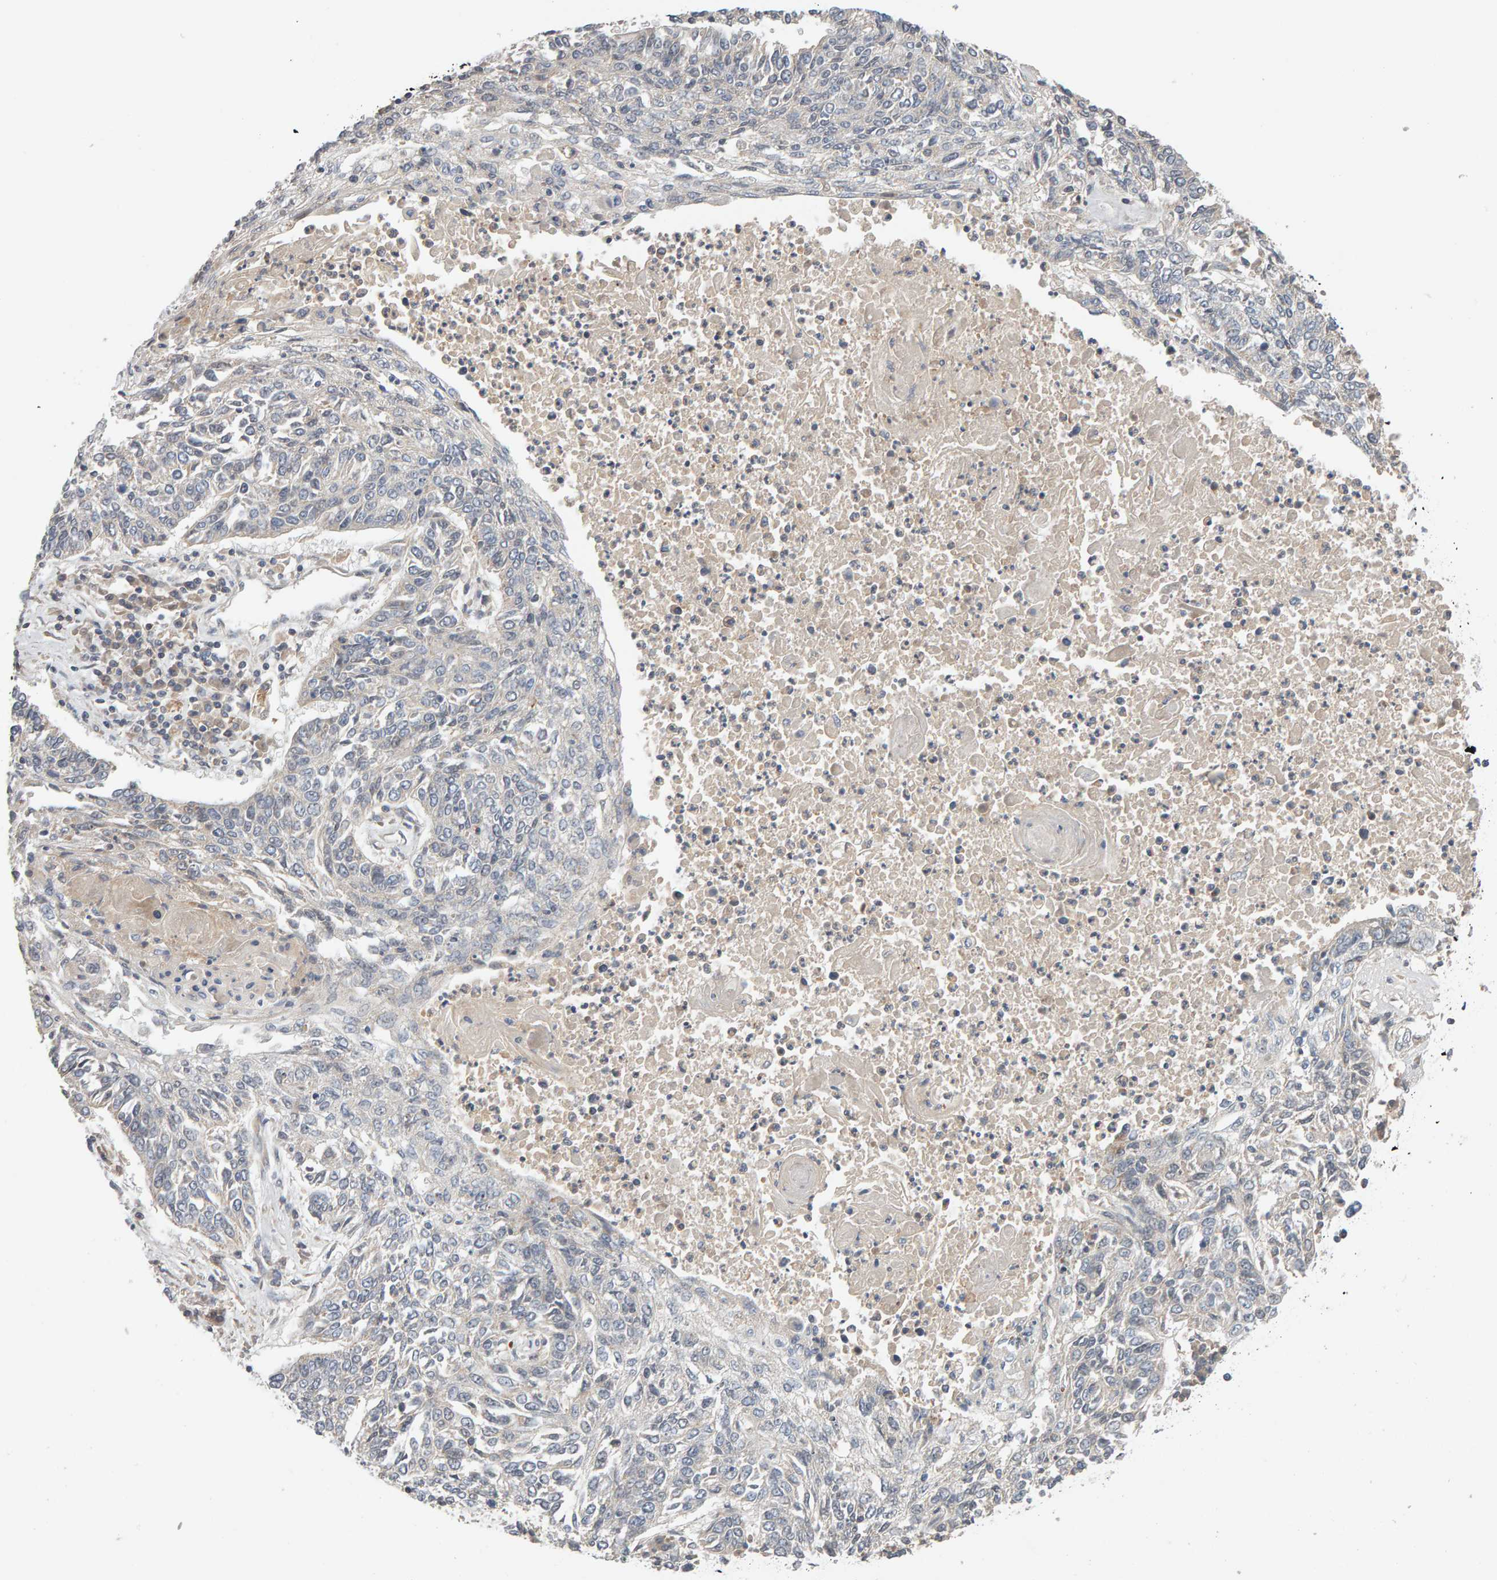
{"staining": {"intensity": "negative", "quantity": "none", "location": "none"}, "tissue": "lung cancer", "cell_type": "Tumor cells", "image_type": "cancer", "snomed": [{"axis": "morphology", "description": "Normal tissue, NOS"}, {"axis": "morphology", "description": "Squamous cell carcinoma, NOS"}, {"axis": "topography", "description": "Cartilage tissue"}, {"axis": "topography", "description": "Bronchus"}, {"axis": "topography", "description": "Lung"}], "caption": "Tumor cells show no significant positivity in lung squamous cell carcinoma.", "gene": "NUDCD1", "patient": {"sex": "female", "age": 49}}